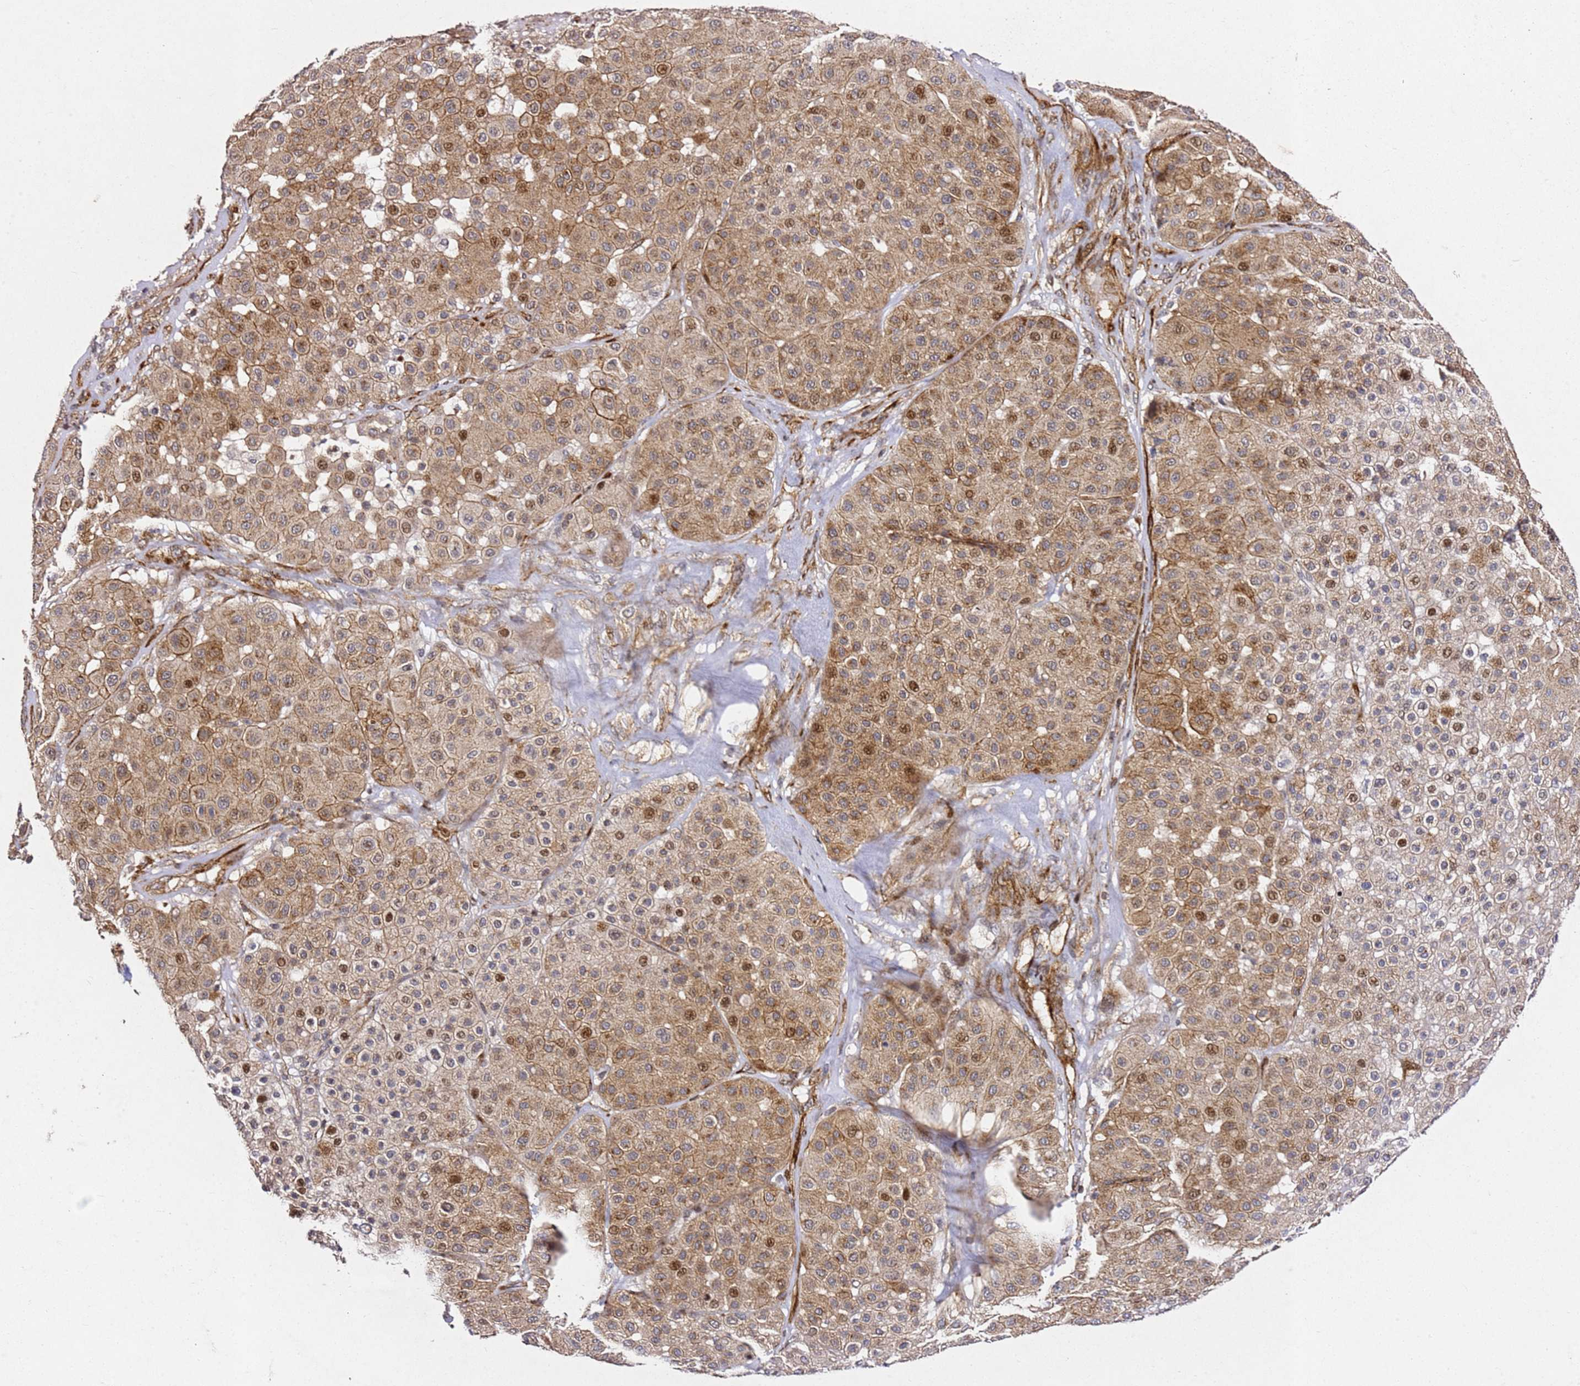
{"staining": {"intensity": "moderate", "quantity": ">75%", "location": "cytoplasmic/membranous,nuclear"}, "tissue": "melanoma", "cell_type": "Tumor cells", "image_type": "cancer", "snomed": [{"axis": "morphology", "description": "Malignant melanoma, Metastatic site"}, {"axis": "topography", "description": "Smooth muscle"}], "caption": "Protein staining shows moderate cytoplasmic/membranous and nuclear expression in approximately >75% of tumor cells in melanoma. (DAB = brown stain, brightfield microscopy at high magnification).", "gene": "ZNF296", "patient": {"sex": "male", "age": 41}}